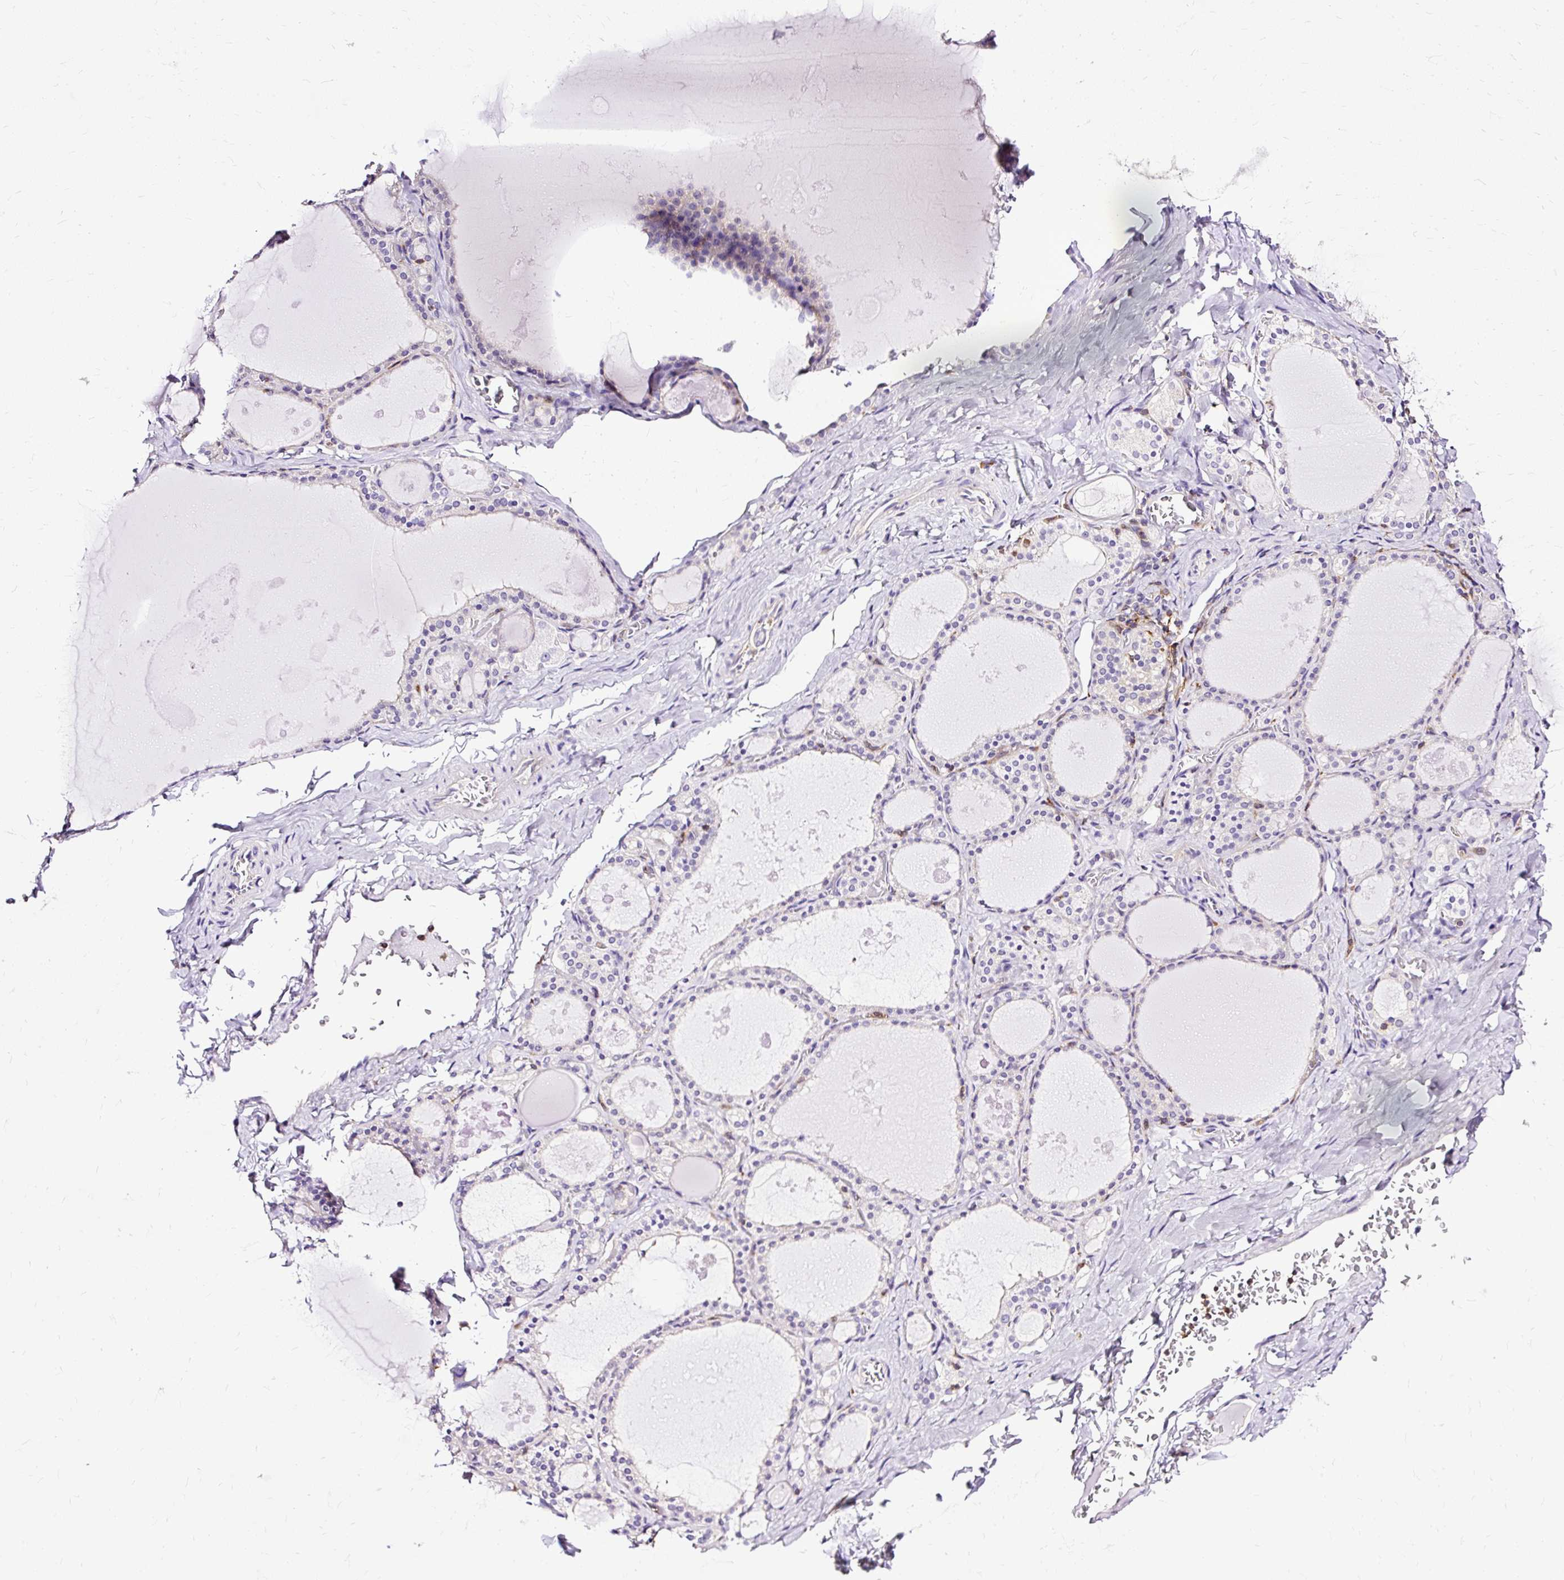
{"staining": {"intensity": "negative", "quantity": "none", "location": "none"}, "tissue": "thyroid gland", "cell_type": "Glandular cells", "image_type": "normal", "snomed": [{"axis": "morphology", "description": "Normal tissue, NOS"}, {"axis": "topography", "description": "Thyroid gland"}], "caption": "The image demonstrates no staining of glandular cells in benign thyroid gland. The staining is performed using DAB brown chromogen with nuclei counter-stained in using hematoxylin.", "gene": "TWF2", "patient": {"sex": "male", "age": 56}}